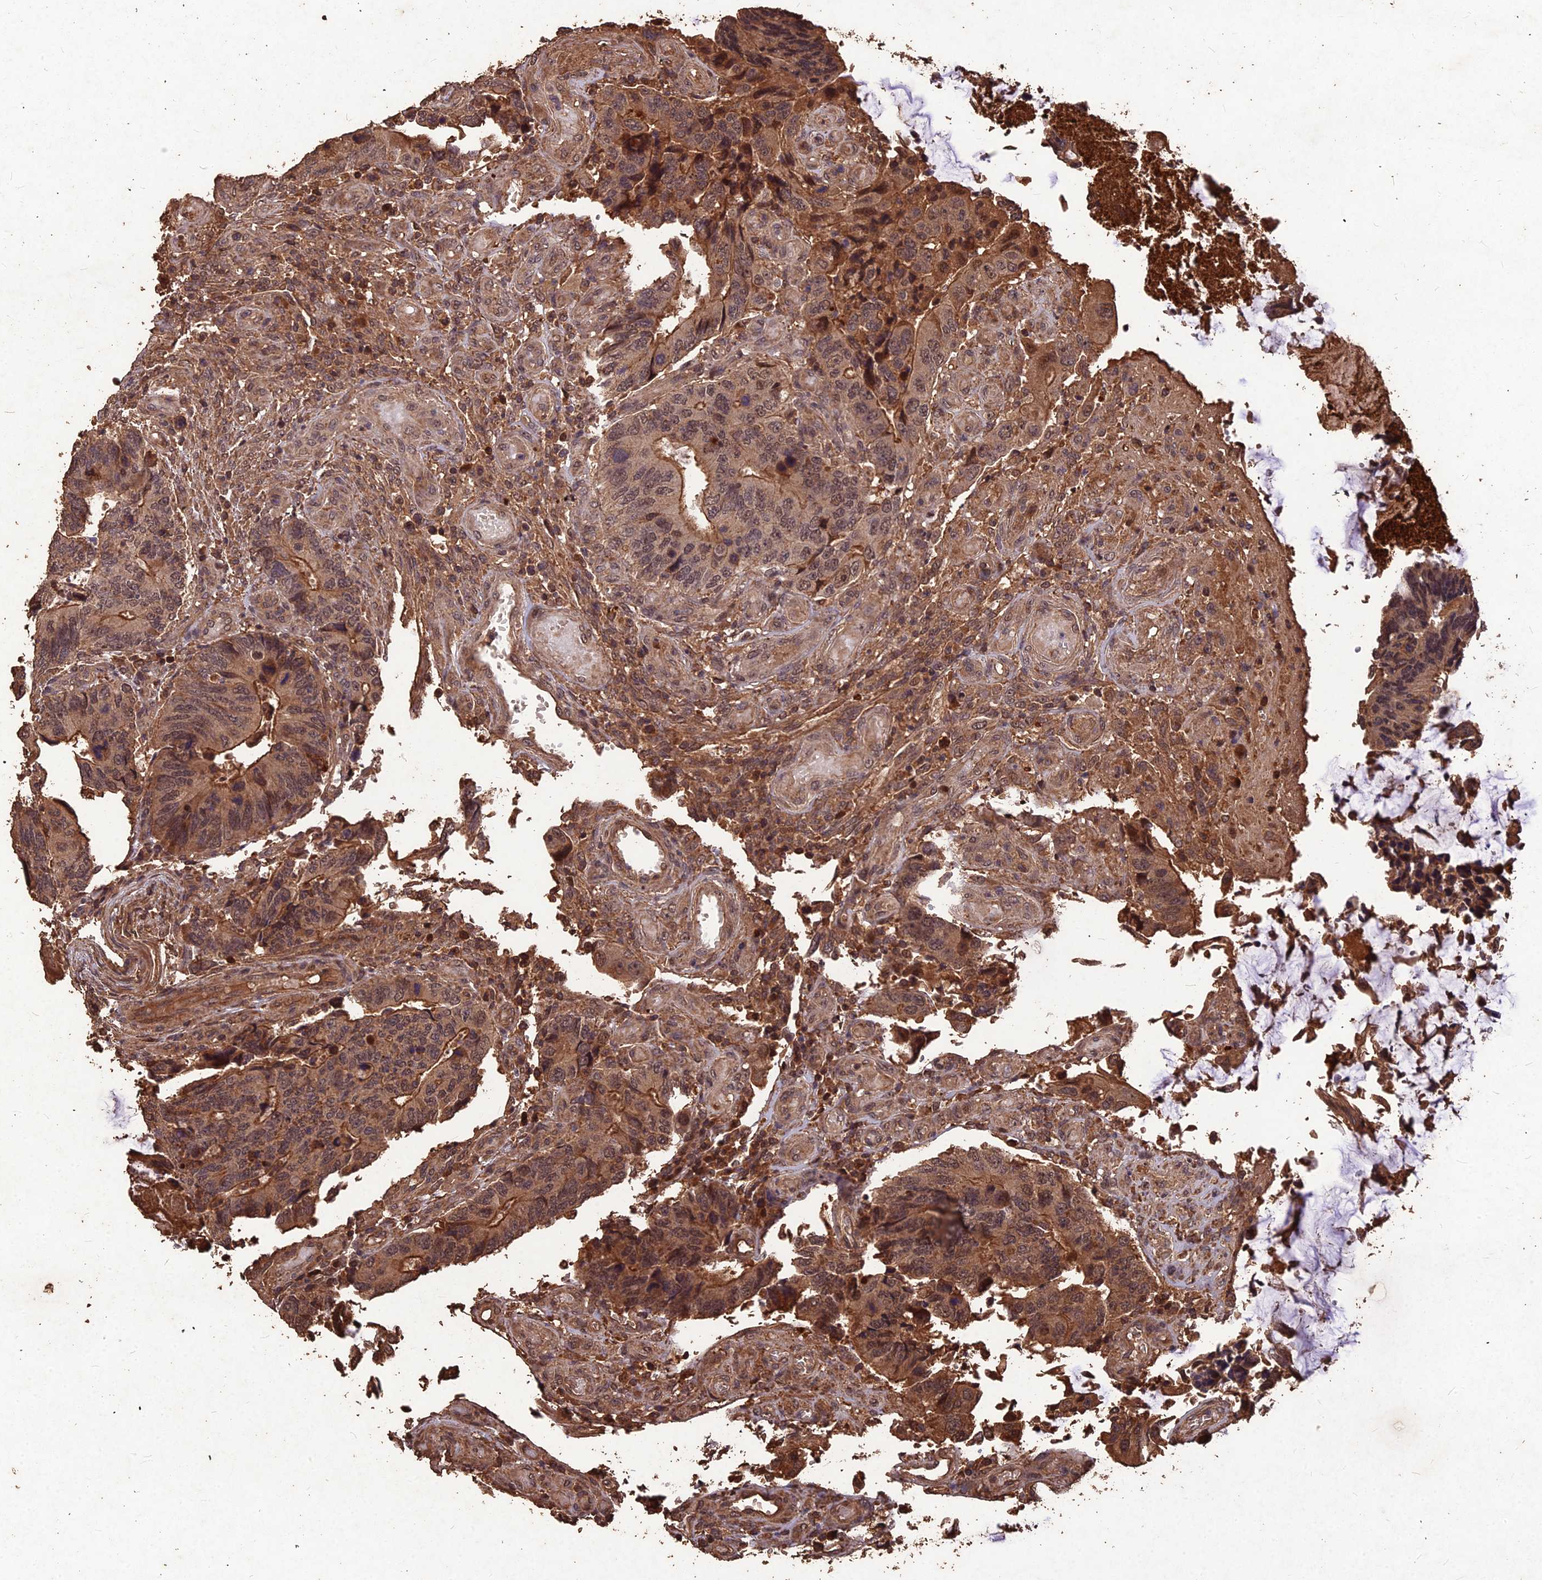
{"staining": {"intensity": "moderate", "quantity": ">75%", "location": "cytoplasmic/membranous"}, "tissue": "colorectal cancer", "cell_type": "Tumor cells", "image_type": "cancer", "snomed": [{"axis": "morphology", "description": "Adenocarcinoma, NOS"}, {"axis": "topography", "description": "Colon"}], "caption": "Immunohistochemical staining of human adenocarcinoma (colorectal) displays medium levels of moderate cytoplasmic/membranous protein expression in about >75% of tumor cells. (IHC, brightfield microscopy, high magnification).", "gene": "SYMPK", "patient": {"sex": "male", "age": 87}}